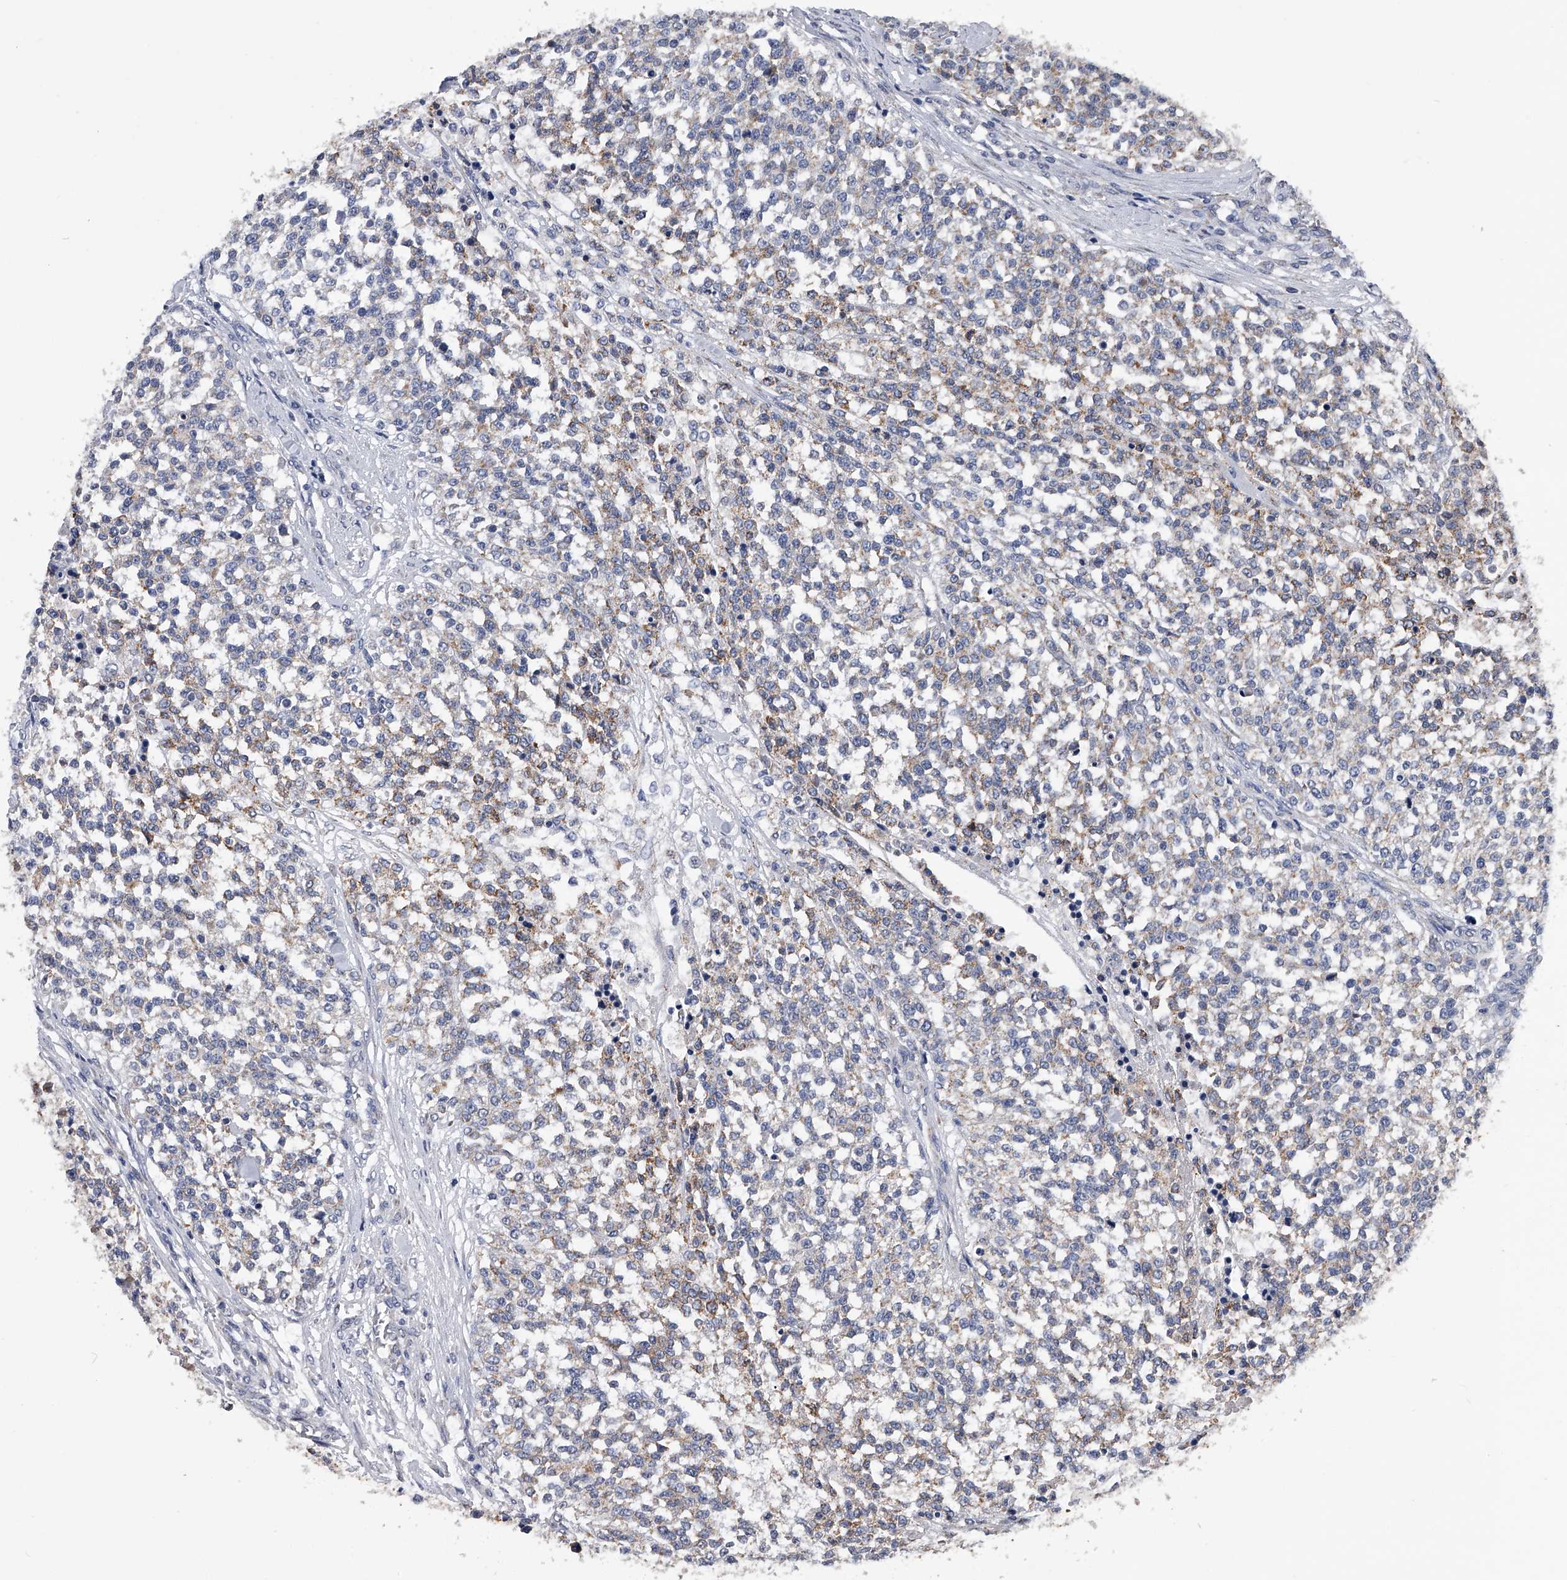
{"staining": {"intensity": "weak", "quantity": ">75%", "location": "cytoplasmic/membranous"}, "tissue": "testis cancer", "cell_type": "Tumor cells", "image_type": "cancer", "snomed": [{"axis": "morphology", "description": "Seminoma, NOS"}, {"axis": "topography", "description": "Testis"}], "caption": "High-power microscopy captured an IHC micrograph of testis seminoma, revealing weak cytoplasmic/membranous staining in approximately >75% of tumor cells.", "gene": "OAT", "patient": {"sex": "male", "age": 59}}